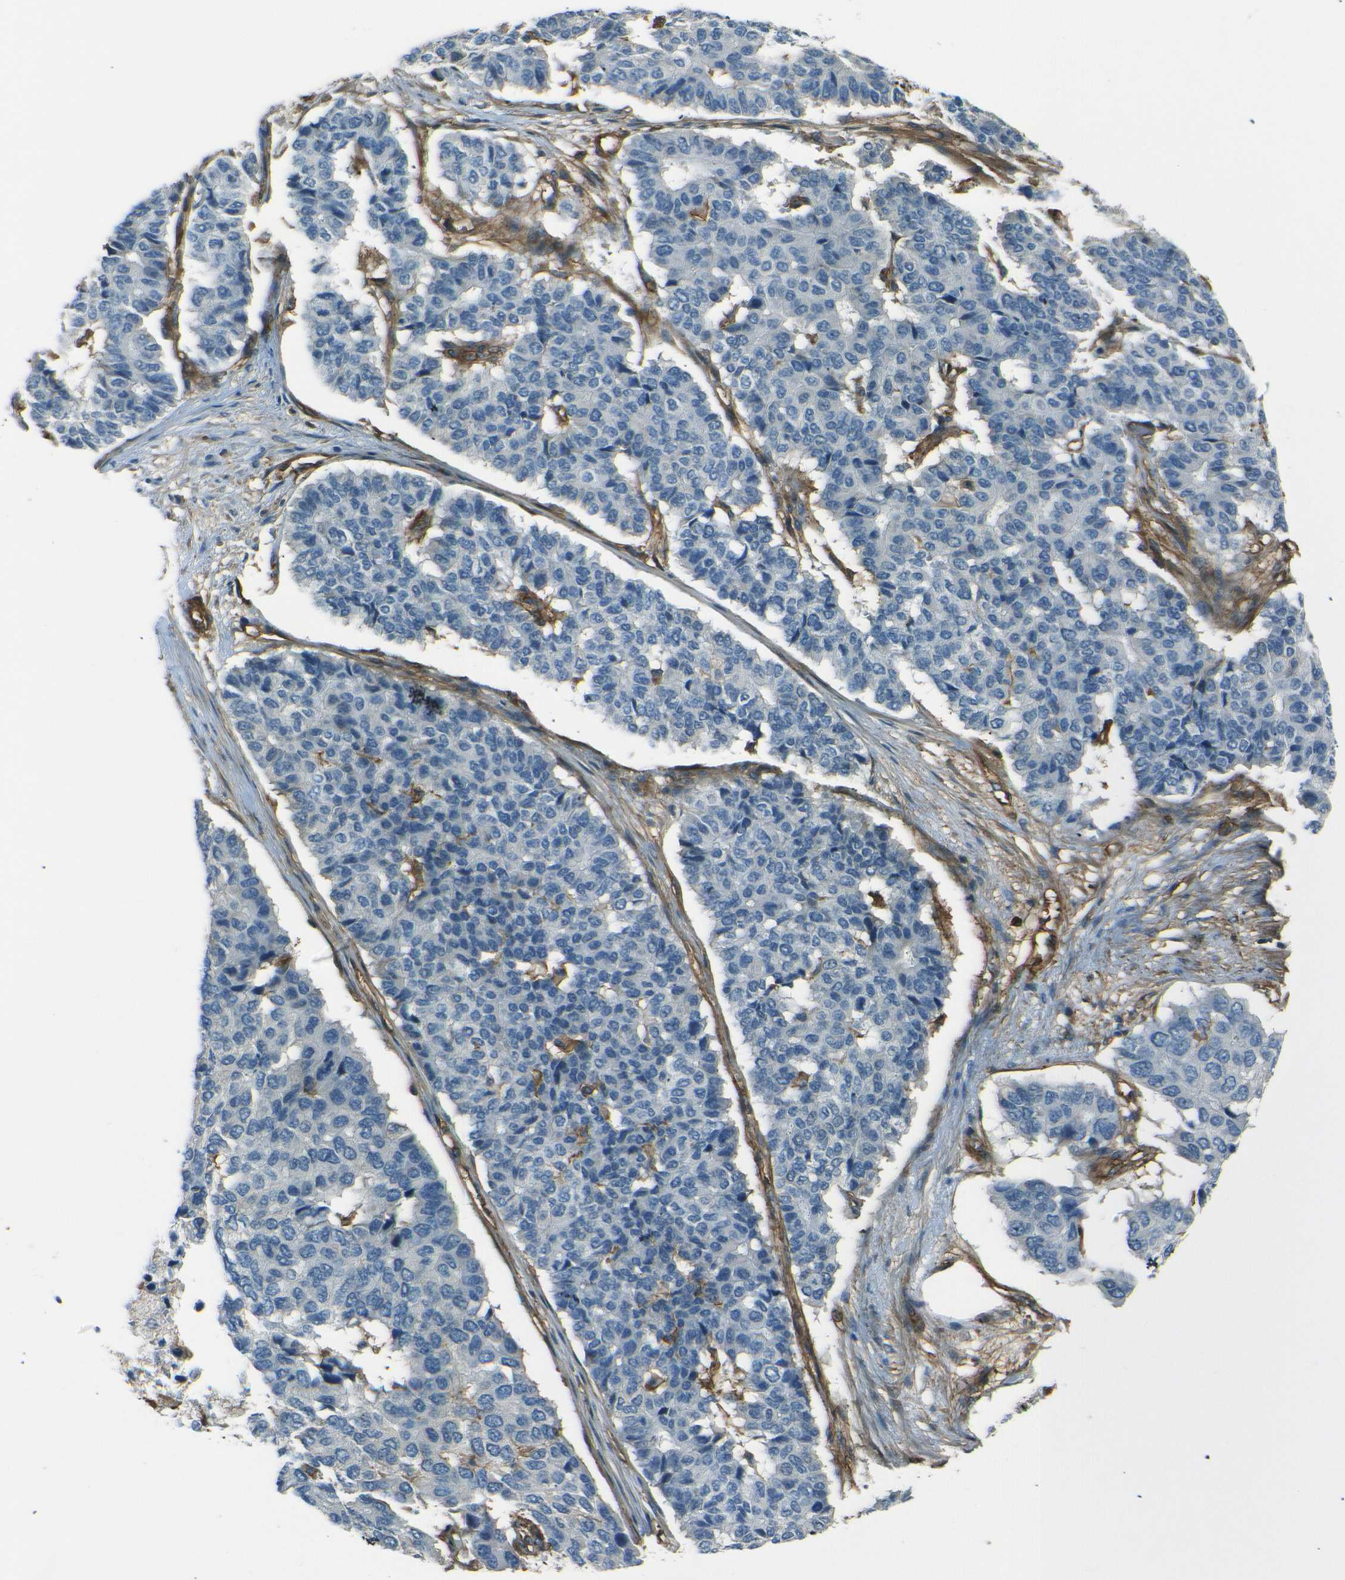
{"staining": {"intensity": "negative", "quantity": "none", "location": "none"}, "tissue": "pancreatic cancer", "cell_type": "Tumor cells", "image_type": "cancer", "snomed": [{"axis": "morphology", "description": "Adenocarcinoma, NOS"}, {"axis": "topography", "description": "Pancreas"}], "caption": "Immunohistochemistry micrograph of neoplastic tissue: human pancreatic cancer (adenocarcinoma) stained with DAB displays no significant protein expression in tumor cells. (DAB (3,3'-diaminobenzidine) immunohistochemistry (IHC), high magnification).", "gene": "ENTPD1", "patient": {"sex": "male", "age": 50}}